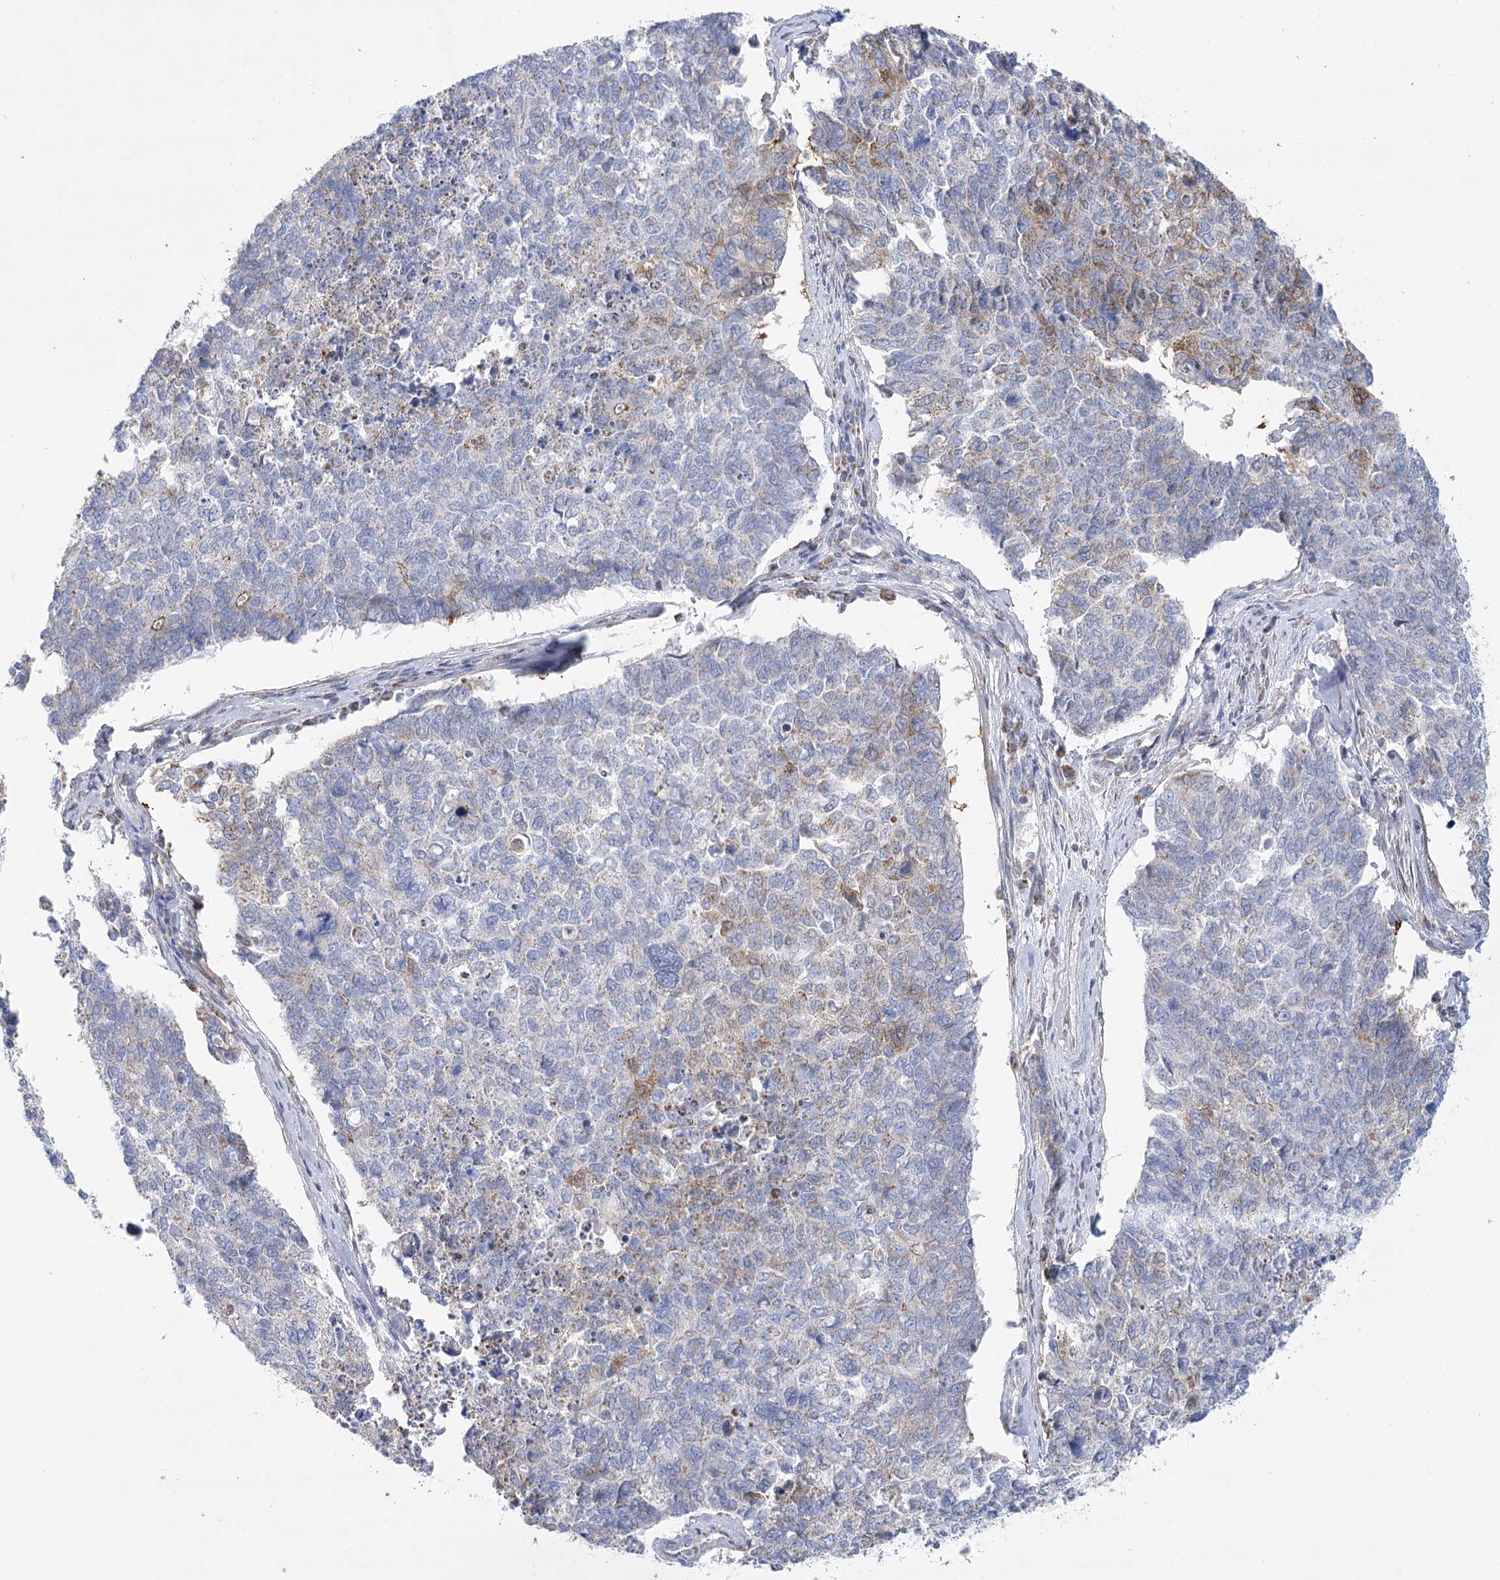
{"staining": {"intensity": "weak", "quantity": "<25%", "location": "cytoplasmic/membranous"}, "tissue": "cervical cancer", "cell_type": "Tumor cells", "image_type": "cancer", "snomed": [{"axis": "morphology", "description": "Squamous cell carcinoma, NOS"}, {"axis": "topography", "description": "Cervix"}], "caption": "DAB immunohistochemical staining of human cervical squamous cell carcinoma shows no significant staining in tumor cells.", "gene": "SNX7", "patient": {"sex": "female", "age": 63}}